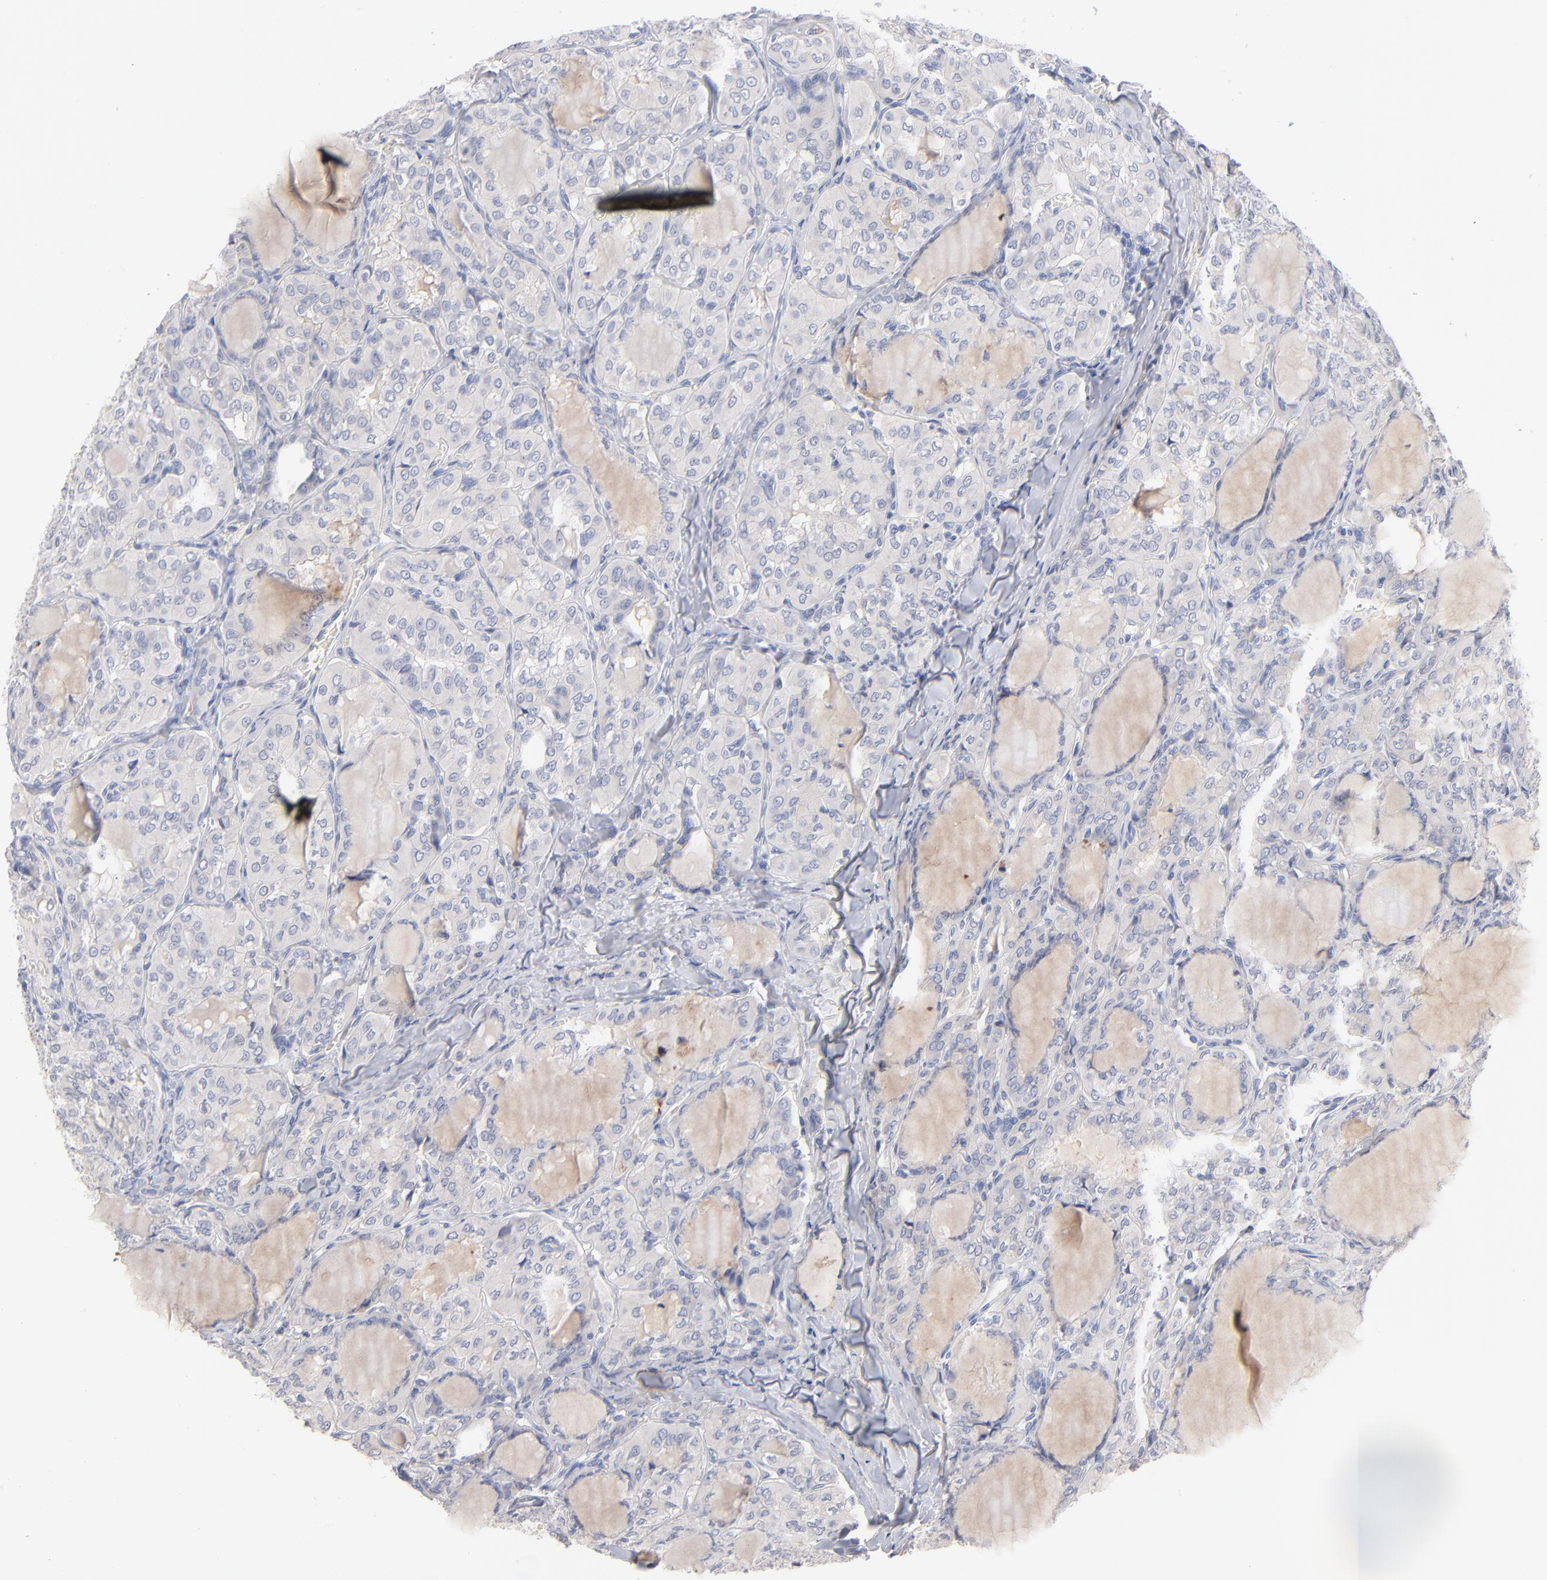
{"staining": {"intensity": "negative", "quantity": "none", "location": "none"}, "tissue": "thyroid cancer", "cell_type": "Tumor cells", "image_type": "cancer", "snomed": [{"axis": "morphology", "description": "Papillary adenocarcinoma, NOS"}, {"axis": "topography", "description": "Thyroid gland"}], "caption": "Immunohistochemistry image of thyroid cancer (papillary adenocarcinoma) stained for a protein (brown), which reveals no expression in tumor cells.", "gene": "F12", "patient": {"sex": "male", "age": 20}}